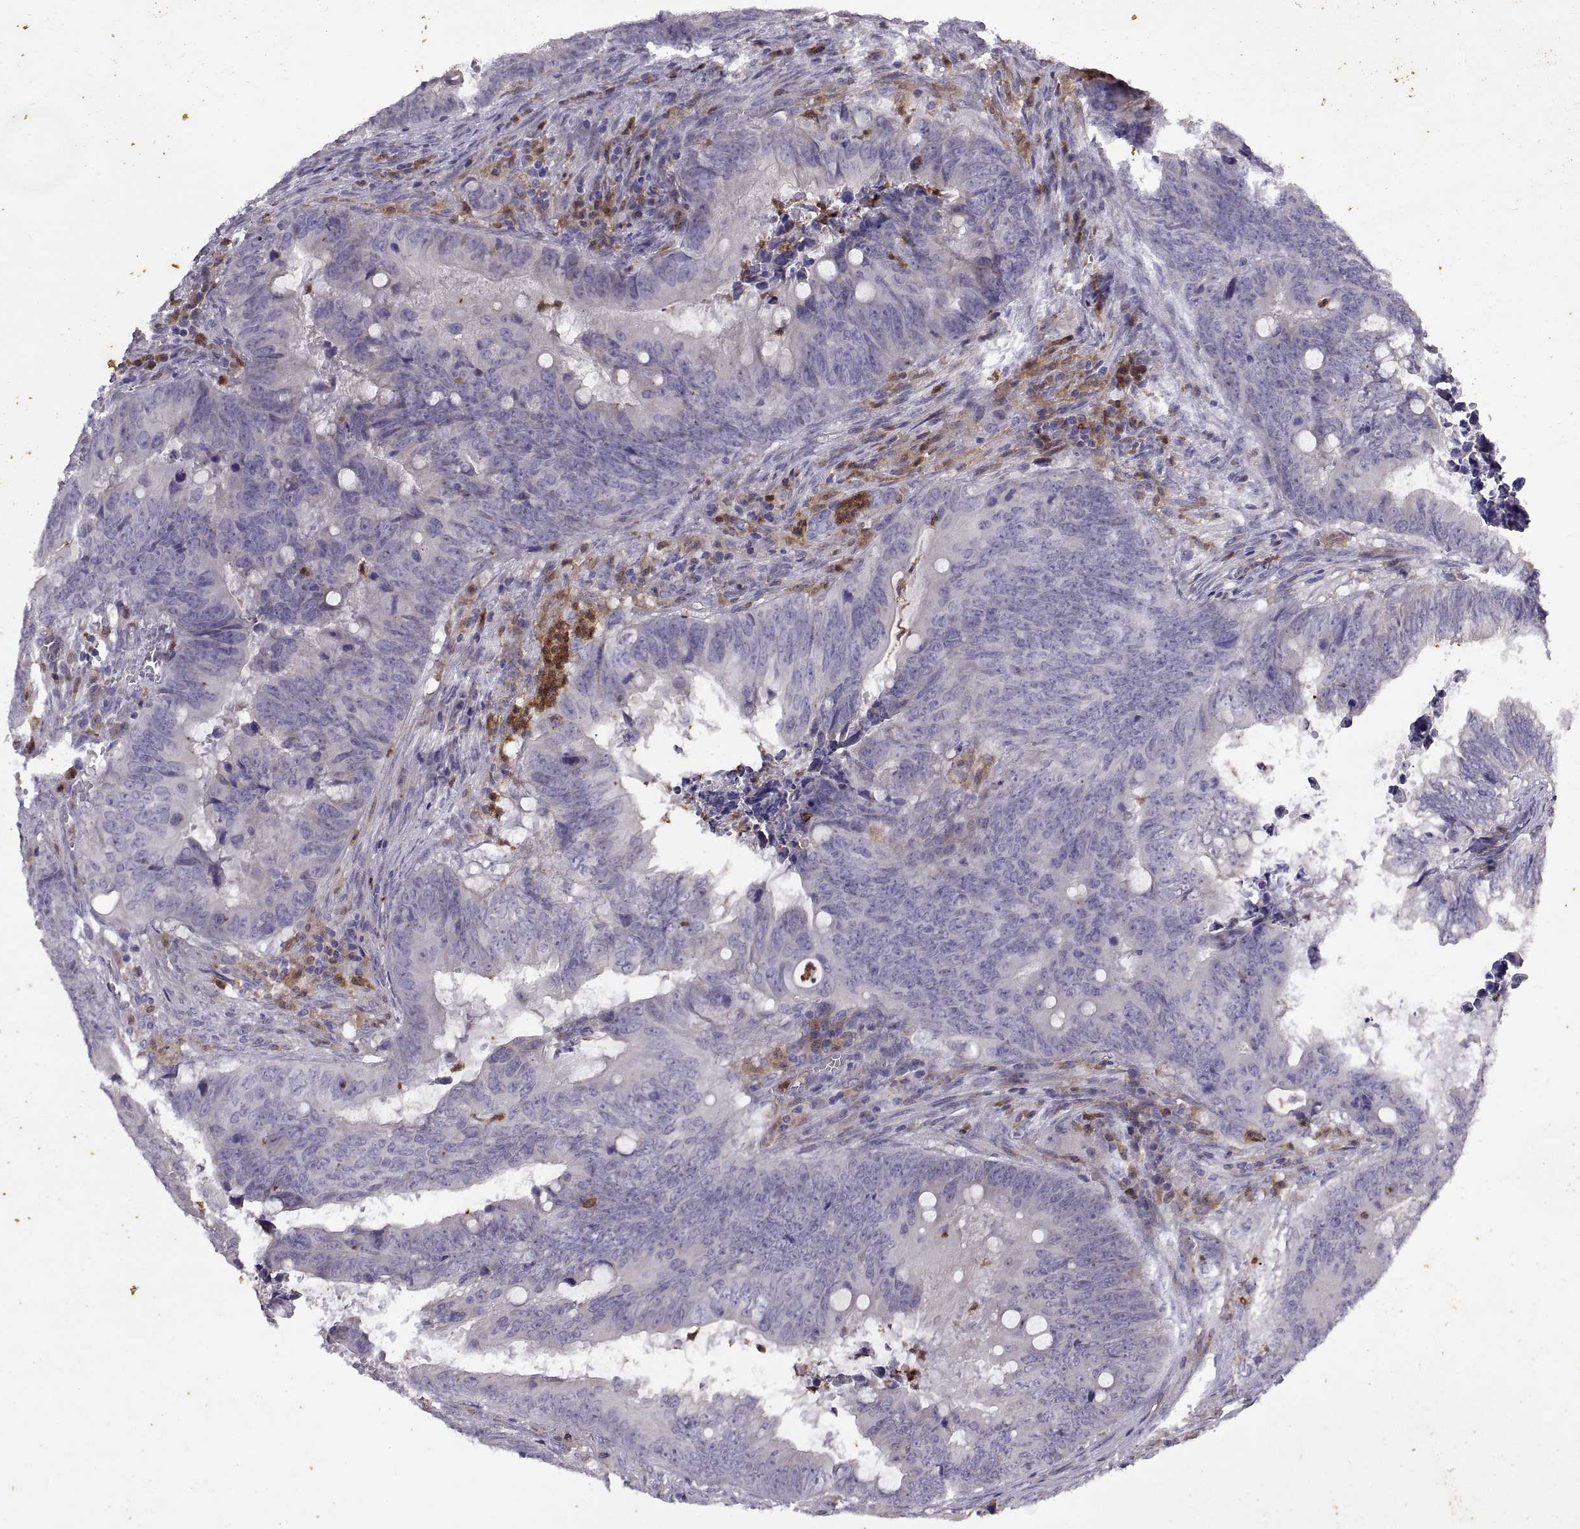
{"staining": {"intensity": "negative", "quantity": "none", "location": "none"}, "tissue": "colorectal cancer", "cell_type": "Tumor cells", "image_type": "cancer", "snomed": [{"axis": "morphology", "description": "Adenocarcinoma, NOS"}, {"axis": "topography", "description": "Colon"}], "caption": "Tumor cells show no significant protein positivity in colorectal adenocarcinoma.", "gene": "DOK3", "patient": {"sex": "female", "age": 82}}